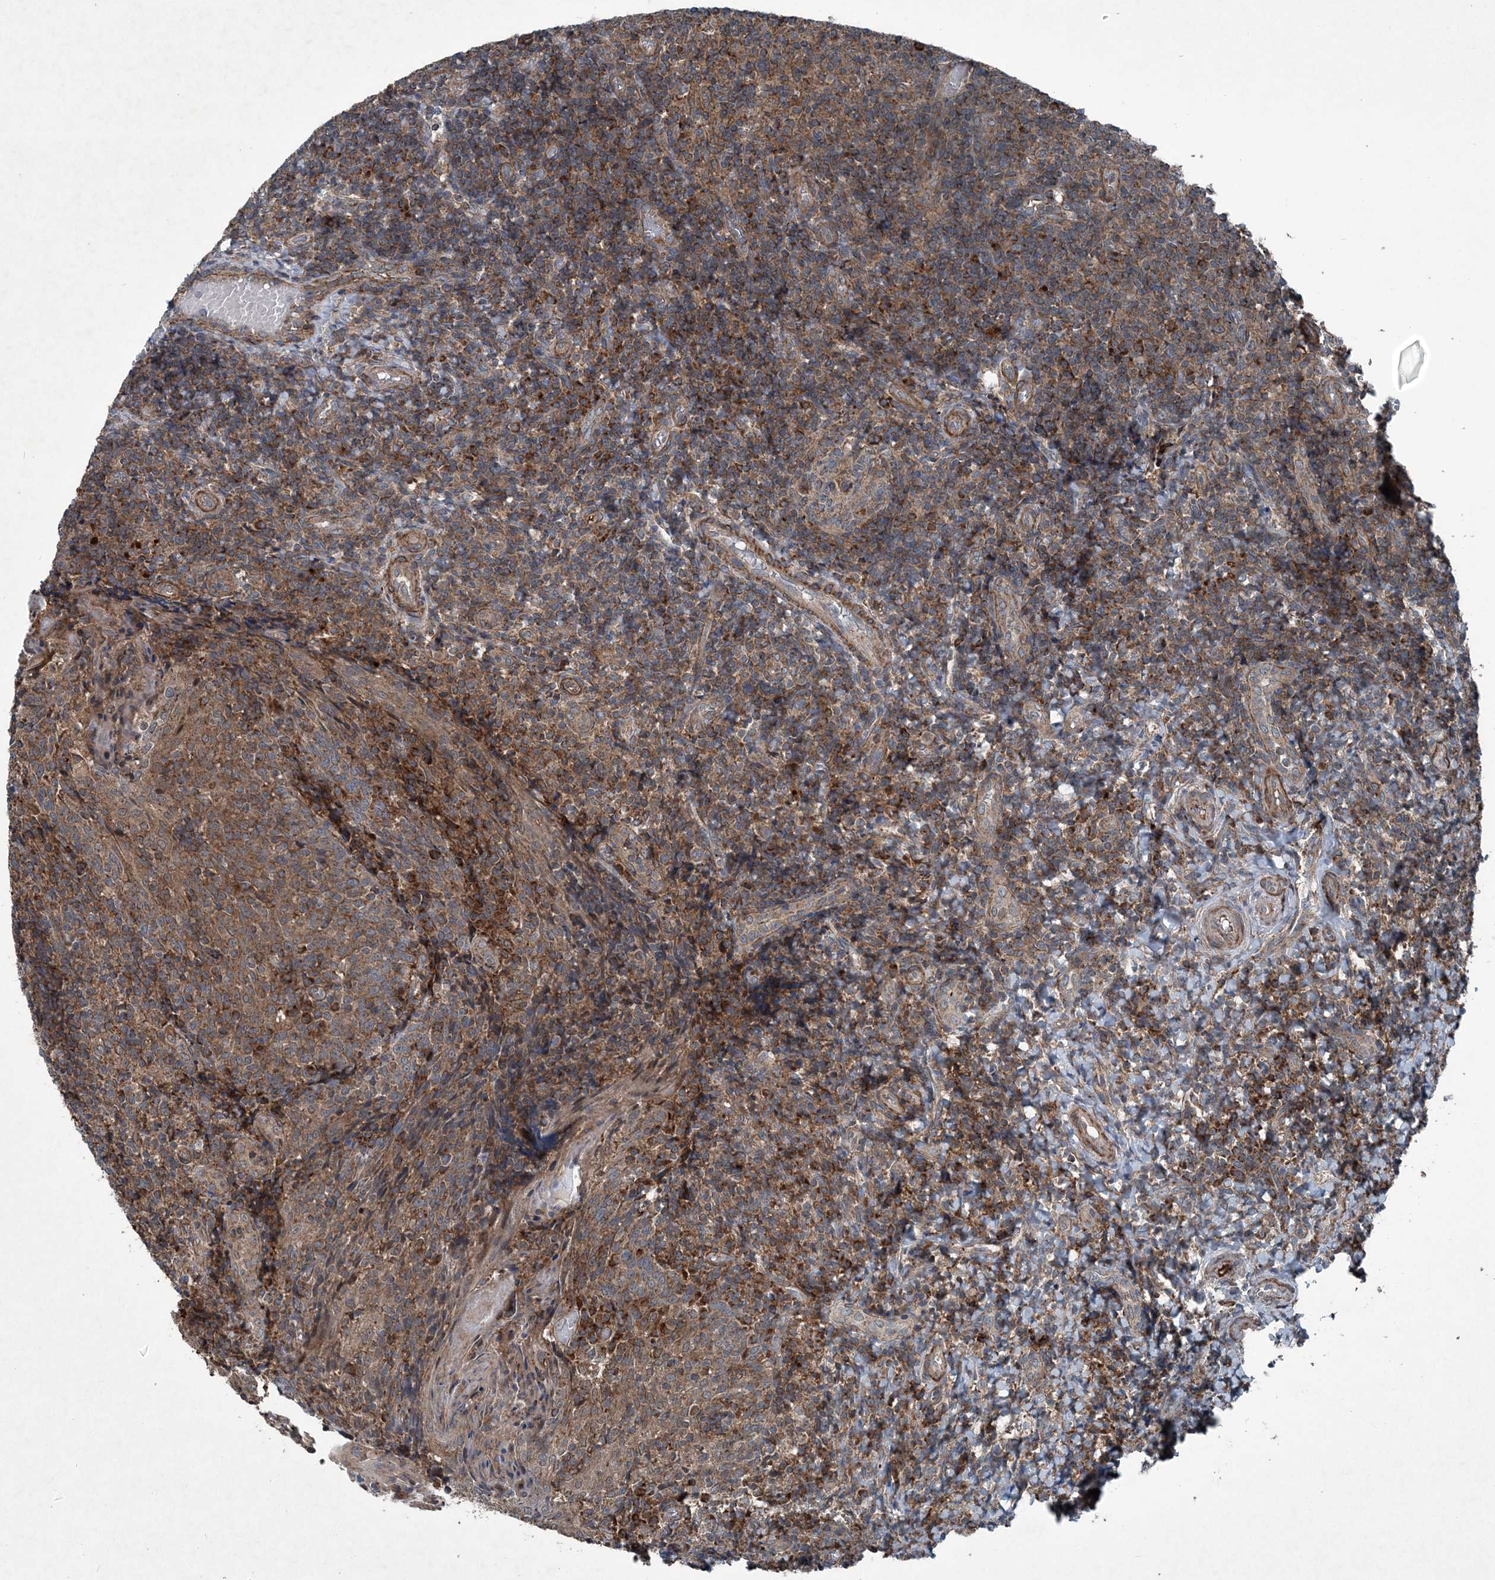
{"staining": {"intensity": "moderate", "quantity": "<25%", "location": "cytoplasmic/membranous"}, "tissue": "tonsil", "cell_type": "Germinal center cells", "image_type": "normal", "snomed": [{"axis": "morphology", "description": "Normal tissue, NOS"}, {"axis": "topography", "description": "Tonsil"}], "caption": "Immunohistochemical staining of unremarkable tonsil shows <25% levels of moderate cytoplasmic/membranous protein expression in approximately <25% of germinal center cells. The protein of interest is stained brown, and the nuclei are stained in blue (DAB (3,3'-diaminobenzidine) IHC with brightfield microscopy, high magnification).", "gene": "NDUFA2", "patient": {"sex": "female", "age": 19}}